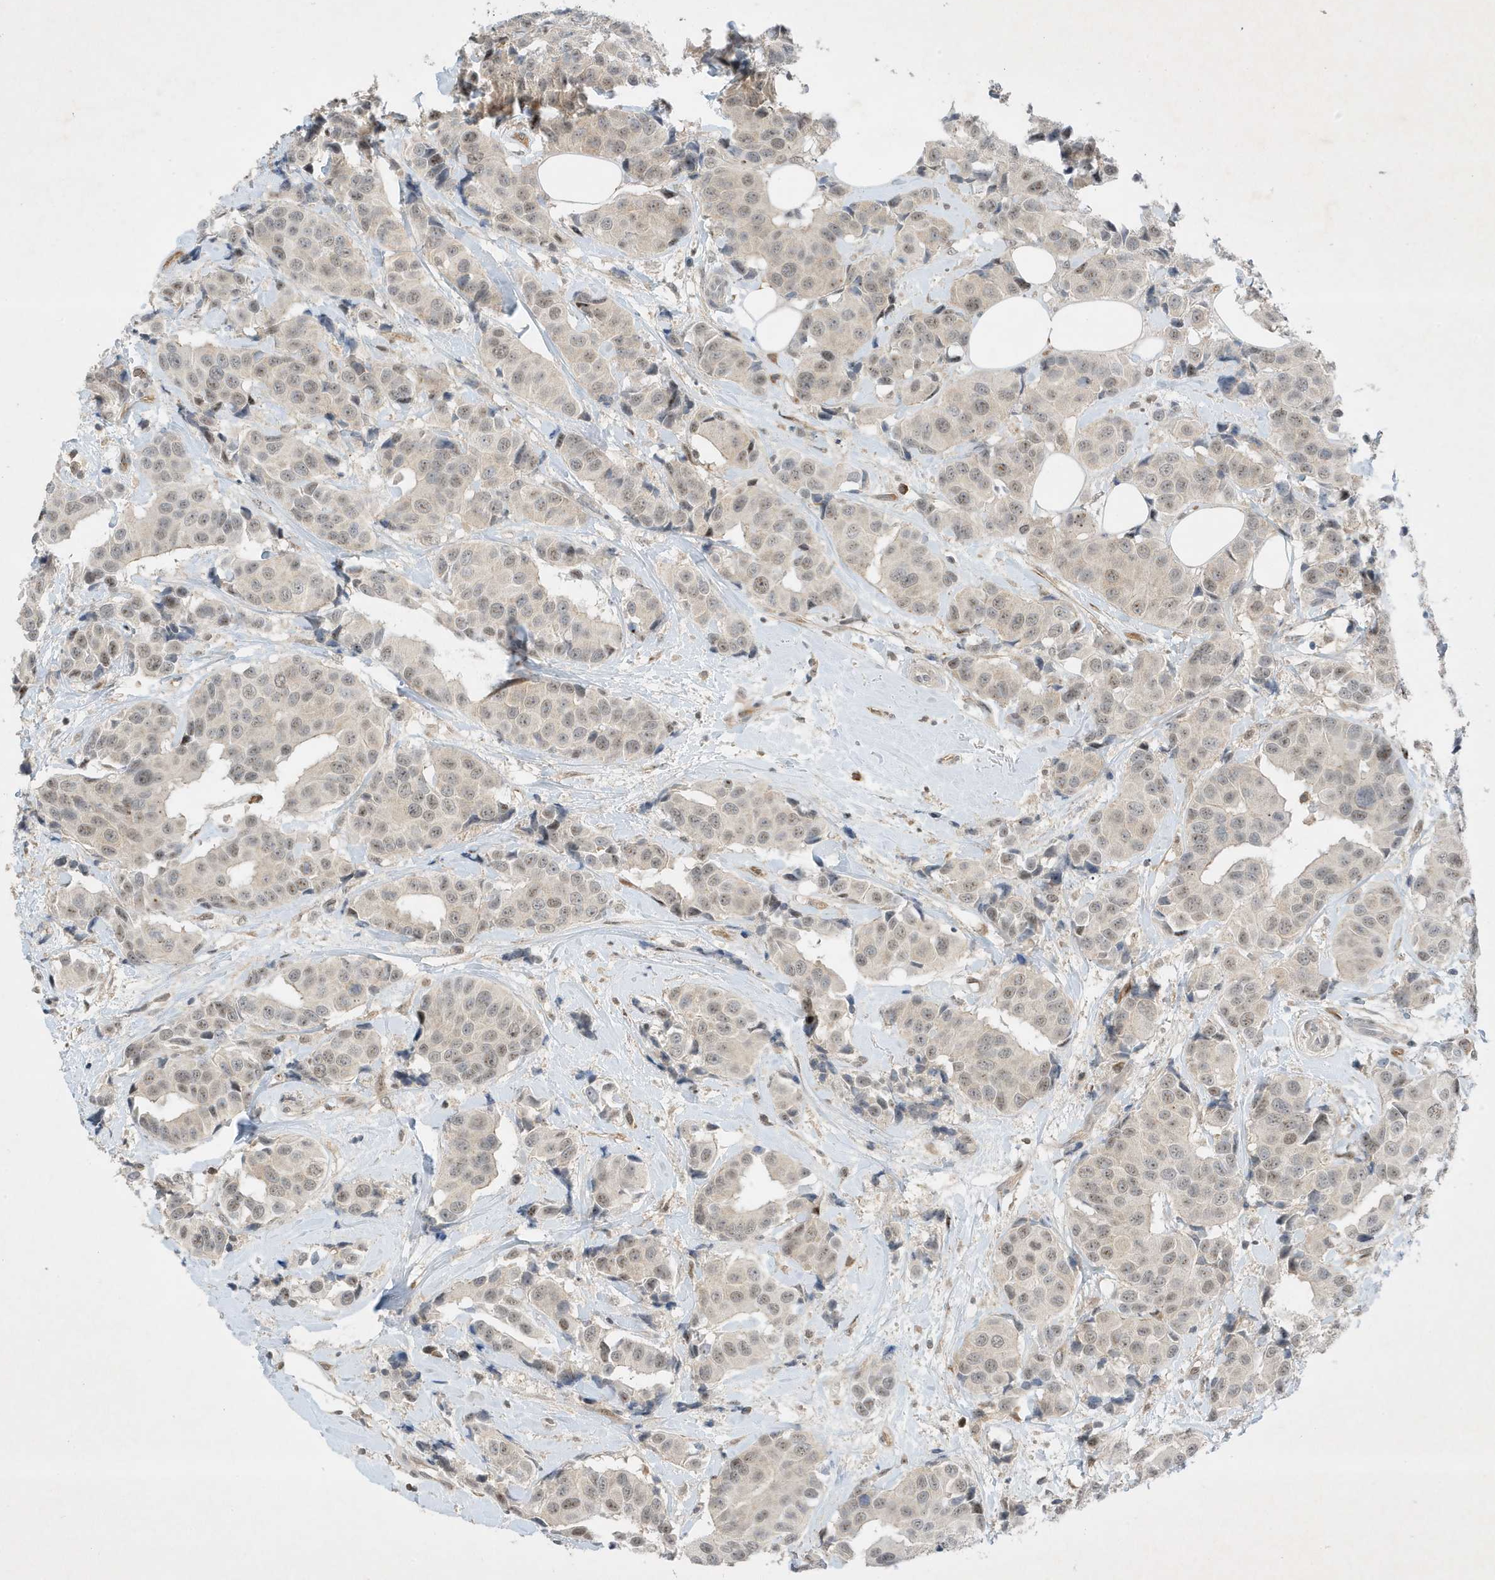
{"staining": {"intensity": "weak", "quantity": "<25%", "location": "nuclear"}, "tissue": "breast cancer", "cell_type": "Tumor cells", "image_type": "cancer", "snomed": [{"axis": "morphology", "description": "Normal tissue, NOS"}, {"axis": "morphology", "description": "Duct carcinoma"}, {"axis": "topography", "description": "Breast"}], "caption": "Tumor cells show no significant protein expression in breast invasive ductal carcinoma.", "gene": "MAST3", "patient": {"sex": "female", "age": 39}}